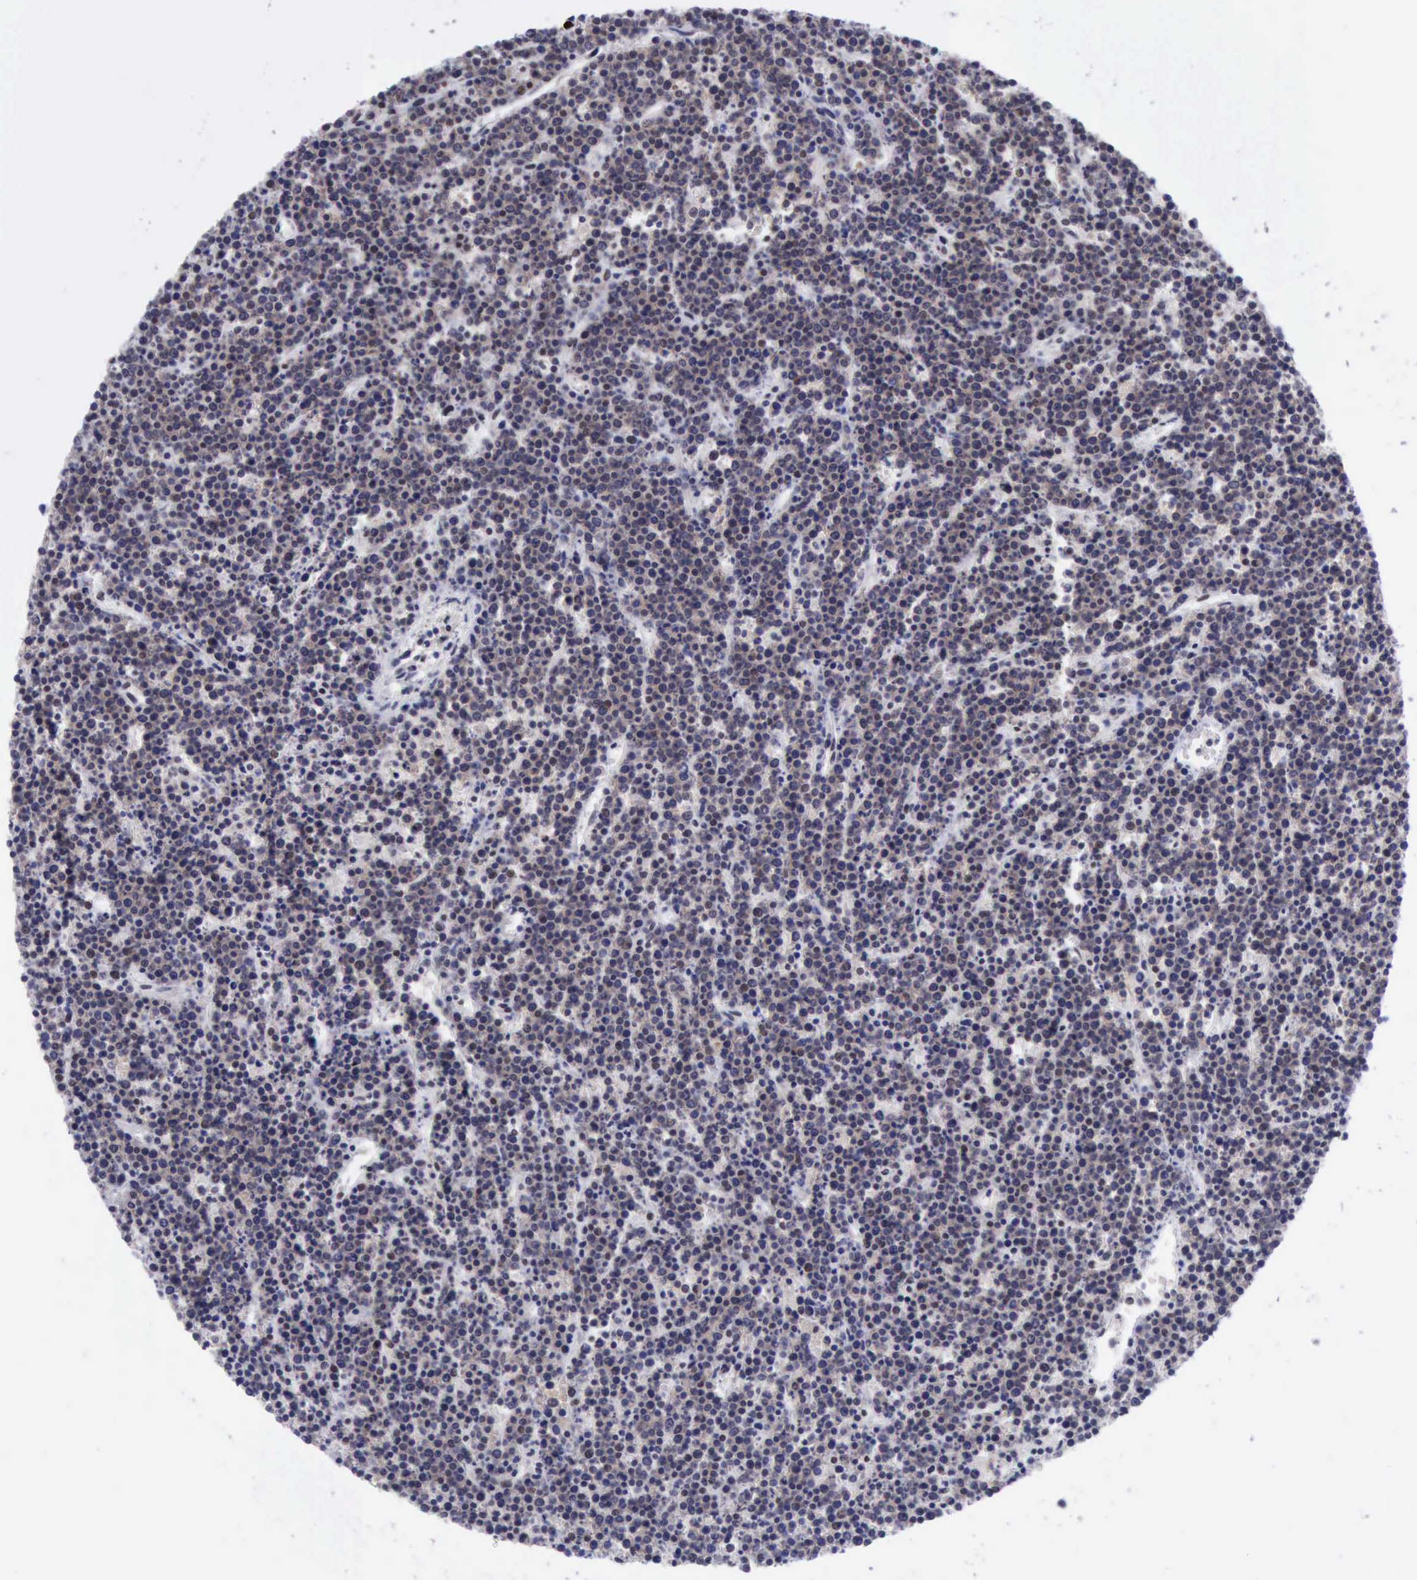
{"staining": {"intensity": "negative", "quantity": "none", "location": "none"}, "tissue": "lymphoma", "cell_type": "Tumor cells", "image_type": "cancer", "snomed": [{"axis": "morphology", "description": "Malignant lymphoma, non-Hodgkin's type, High grade"}, {"axis": "topography", "description": "Ovary"}], "caption": "Tumor cells are negative for brown protein staining in high-grade malignant lymphoma, non-Hodgkin's type. (Stains: DAB (3,3'-diaminobenzidine) immunohistochemistry (IHC) with hematoxylin counter stain, Microscopy: brightfield microscopy at high magnification).", "gene": "ERCC4", "patient": {"sex": "female", "age": 56}}